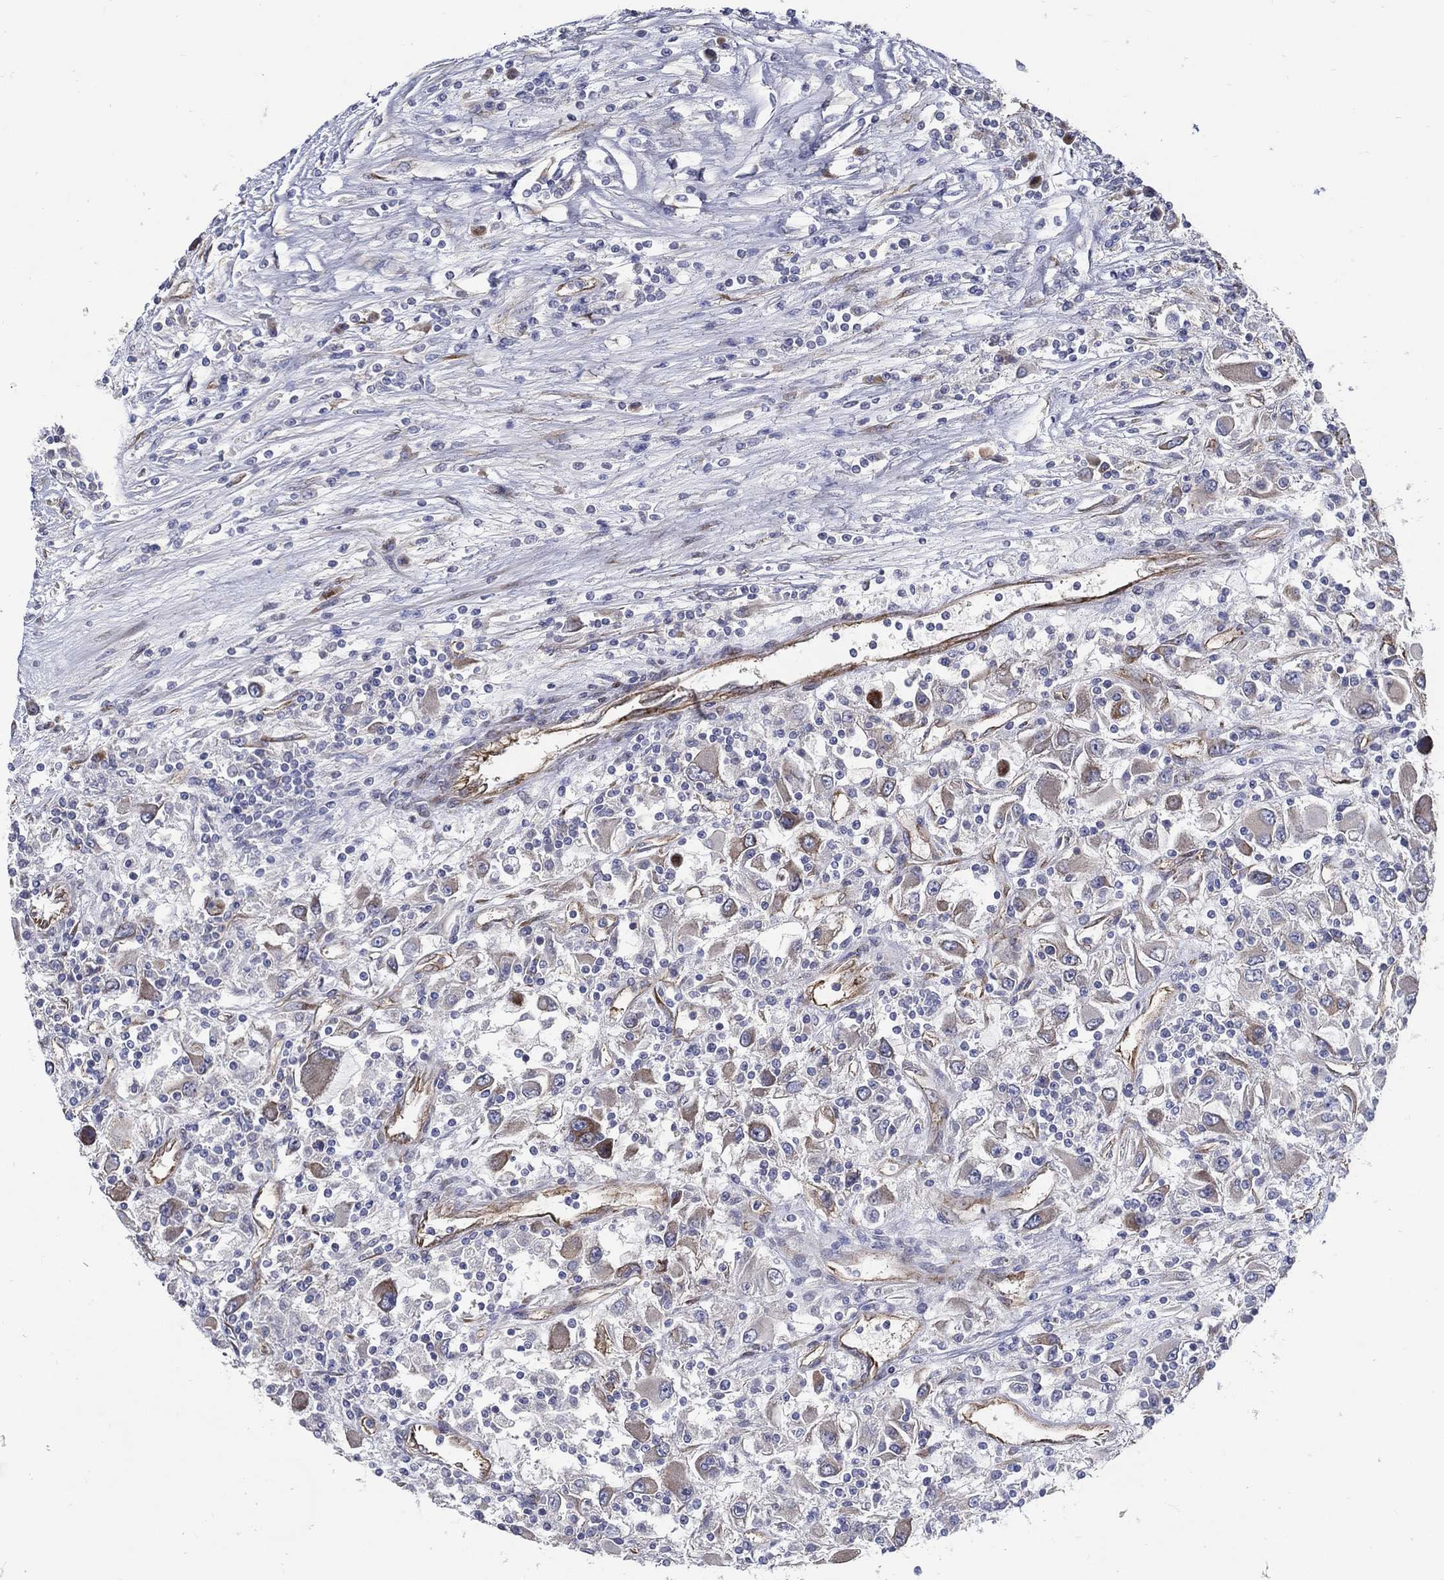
{"staining": {"intensity": "weak", "quantity": "<25%", "location": "cytoplasmic/membranous"}, "tissue": "renal cancer", "cell_type": "Tumor cells", "image_type": "cancer", "snomed": [{"axis": "morphology", "description": "Adenocarcinoma, NOS"}, {"axis": "topography", "description": "Kidney"}], "caption": "The micrograph demonstrates no staining of tumor cells in renal cancer (adenocarcinoma). (DAB (3,3'-diaminobenzidine) immunohistochemistry, high magnification).", "gene": "ARHGAP11A", "patient": {"sex": "female", "age": 67}}